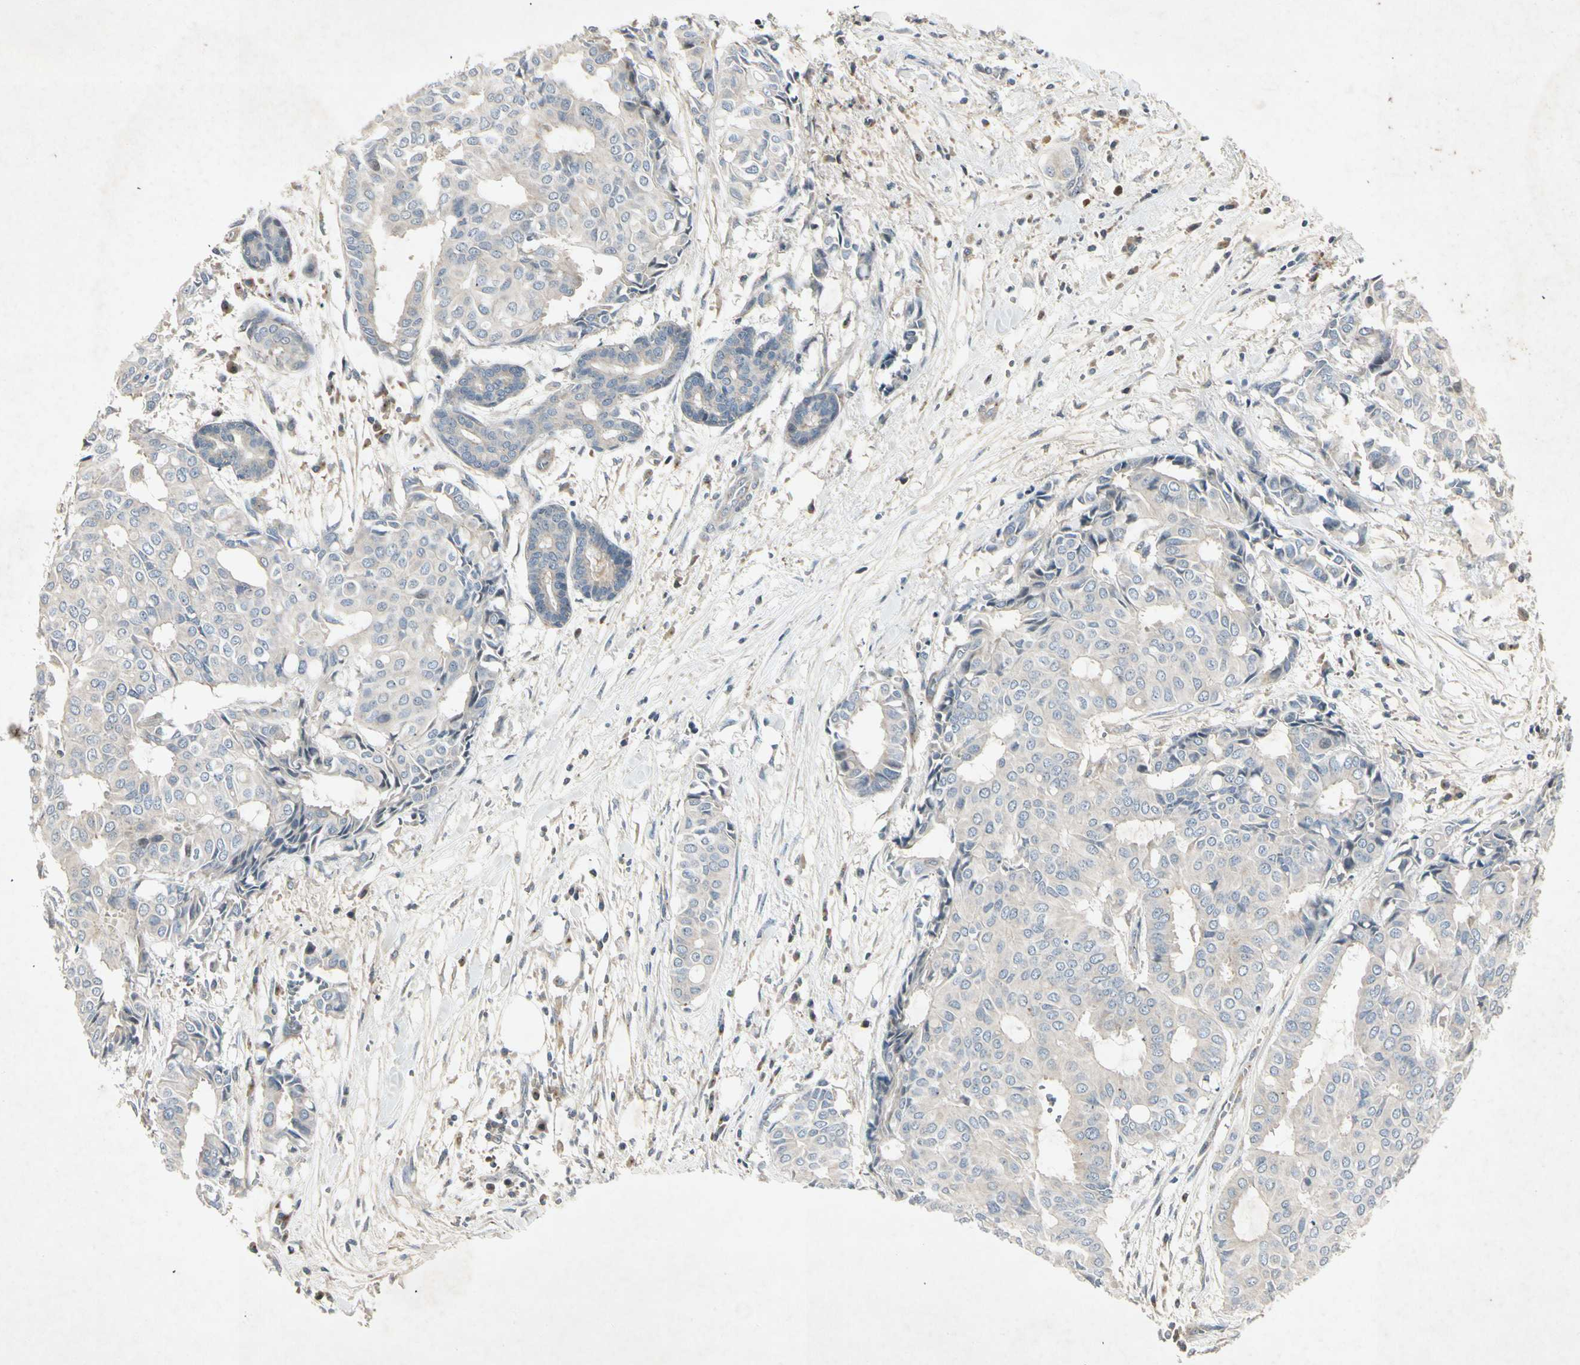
{"staining": {"intensity": "weak", "quantity": "<25%", "location": "cytoplasmic/membranous"}, "tissue": "head and neck cancer", "cell_type": "Tumor cells", "image_type": "cancer", "snomed": [{"axis": "morphology", "description": "Adenocarcinoma, NOS"}, {"axis": "topography", "description": "Salivary gland"}, {"axis": "topography", "description": "Head-Neck"}], "caption": "Head and neck cancer (adenocarcinoma) was stained to show a protein in brown. There is no significant positivity in tumor cells.", "gene": "TEK", "patient": {"sex": "female", "age": 59}}